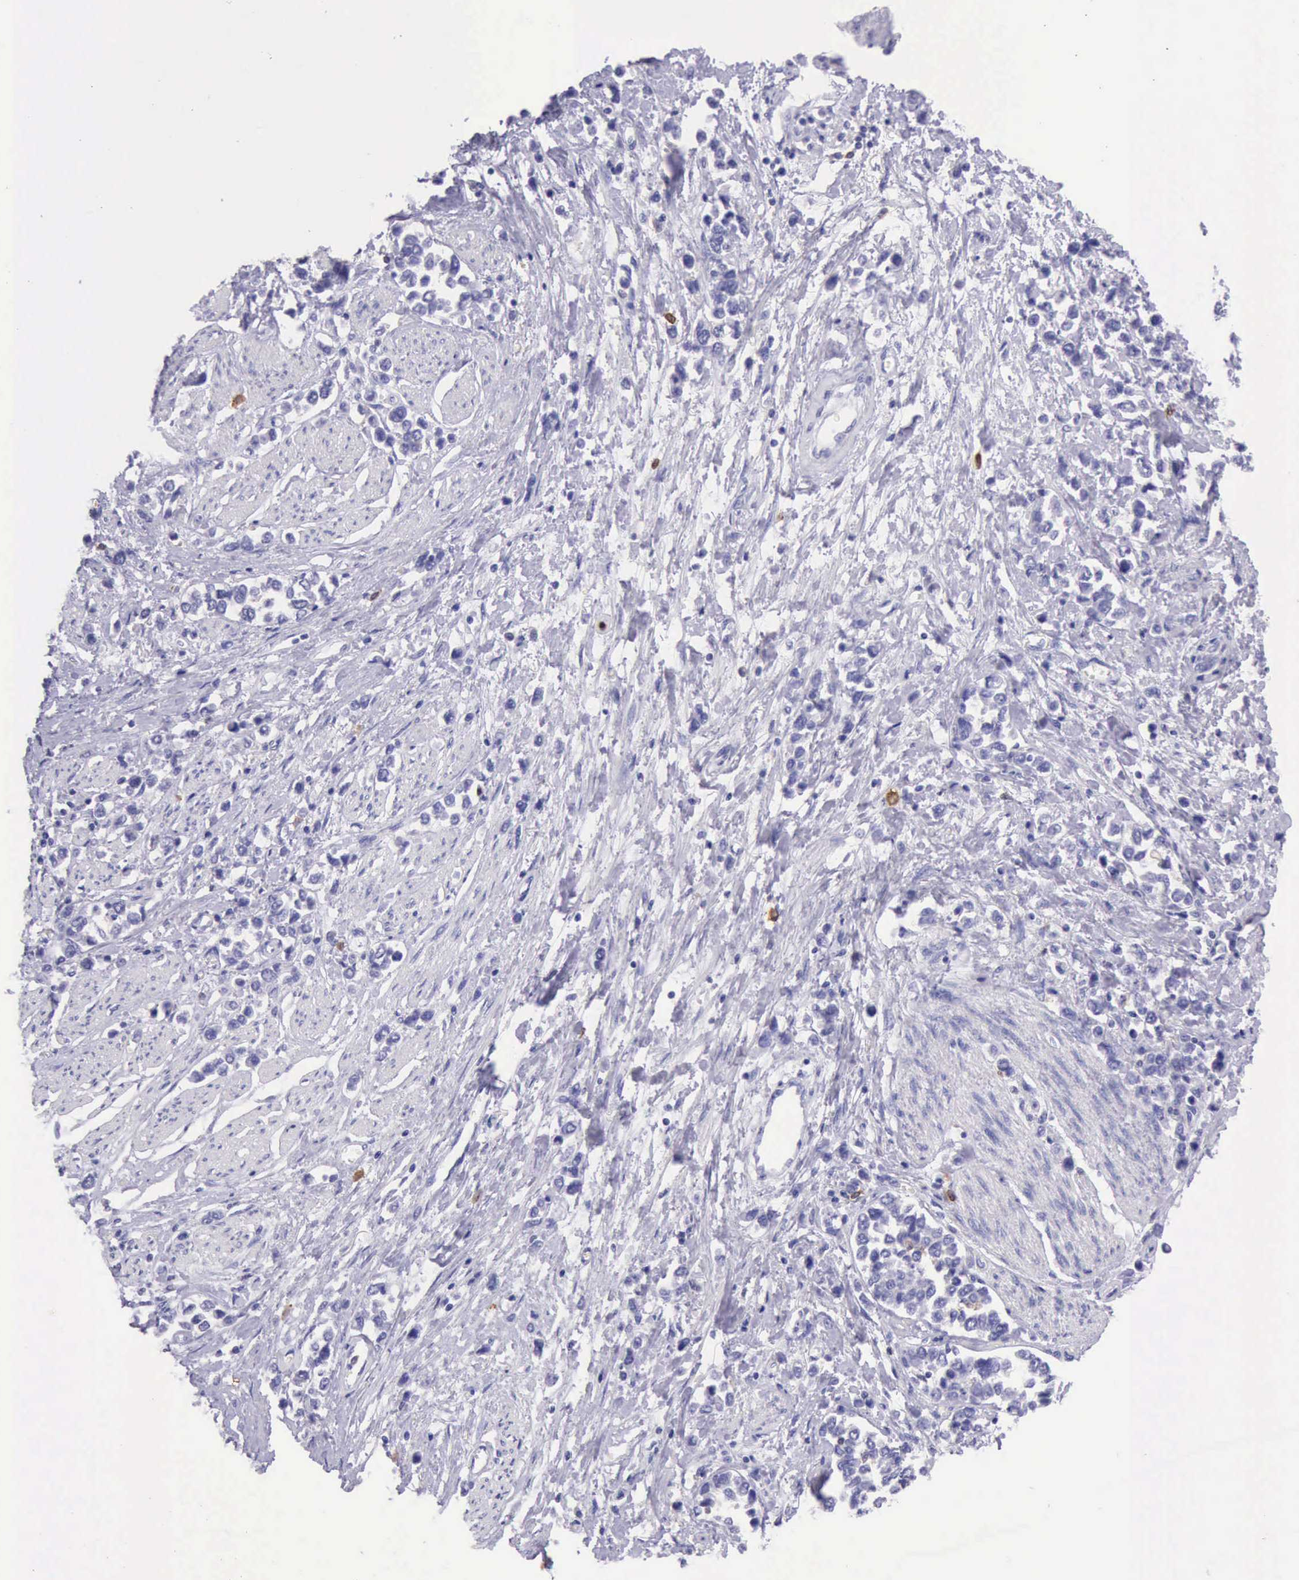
{"staining": {"intensity": "negative", "quantity": "none", "location": "none"}, "tissue": "stomach cancer", "cell_type": "Tumor cells", "image_type": "cancer", "snomed": [{"axis": "morphology", "description": "Adenocarcinoma, NOS"}, {"axis": "topography", "description": "Stomach, upper"}], "caption": "There is no significant expression in tumor cells of stomach cancer.", "gene": "BTK", "patient": {"sex": "male", "age": 76}}